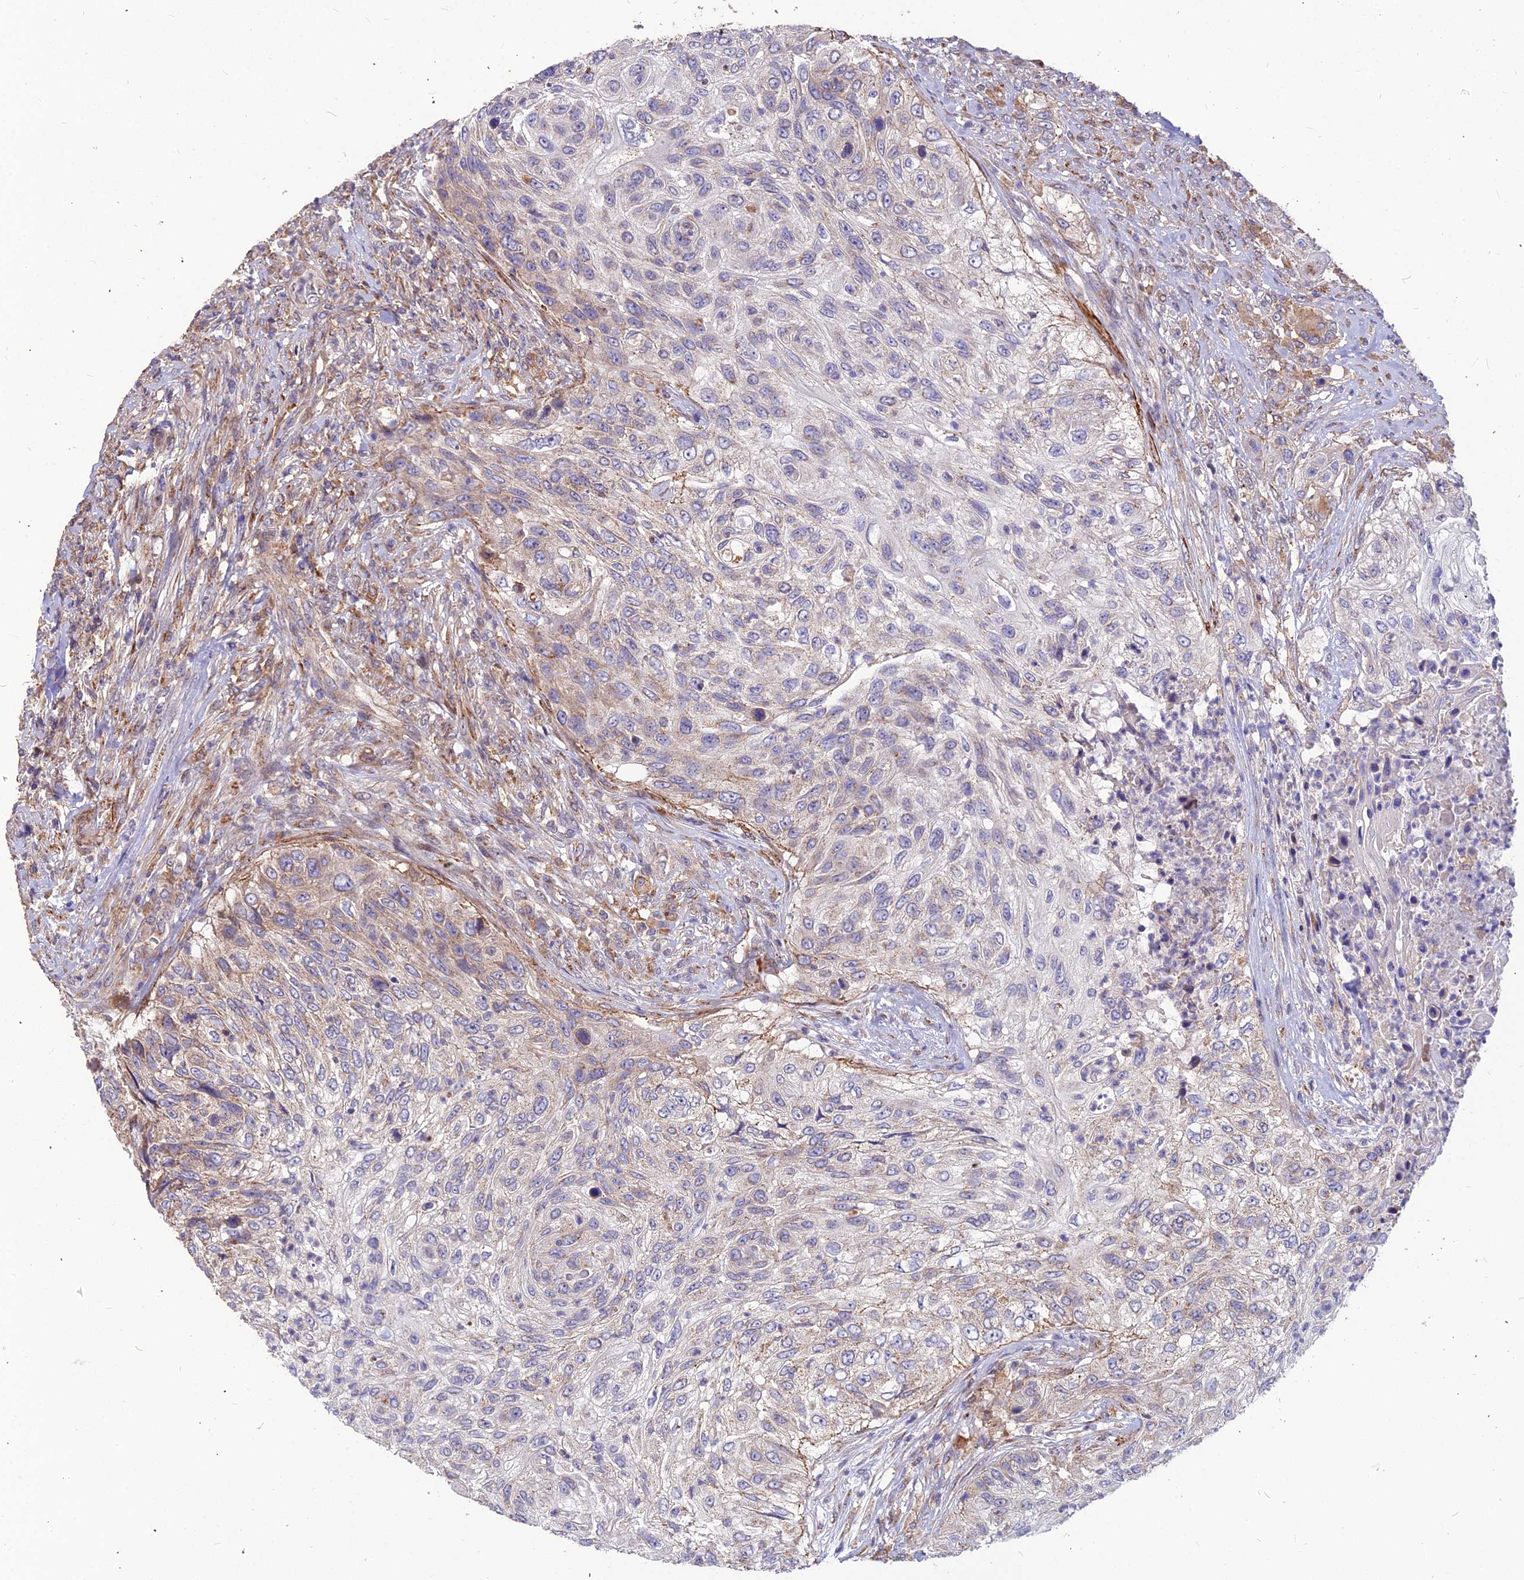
{"staining": {"intensity": "weak", "quantity": "<25%", "location": "cytoplasmic/membranous"}, "tissue": "urothelial cancer", "cell_type": "Tumor cells", "image_type": "cancer", "snomed": [{"axis": "morphology", "description": "Urothelial carcinoma, High grade"}, {"axis": "topography", "description": "Urinary bladder"}], "caption": "Tumor cells are negative for protein expression in human high-grade urothelial carcinoma.", "gene": "LEKR1", "patient": {"sex": "female", "age": 60}}